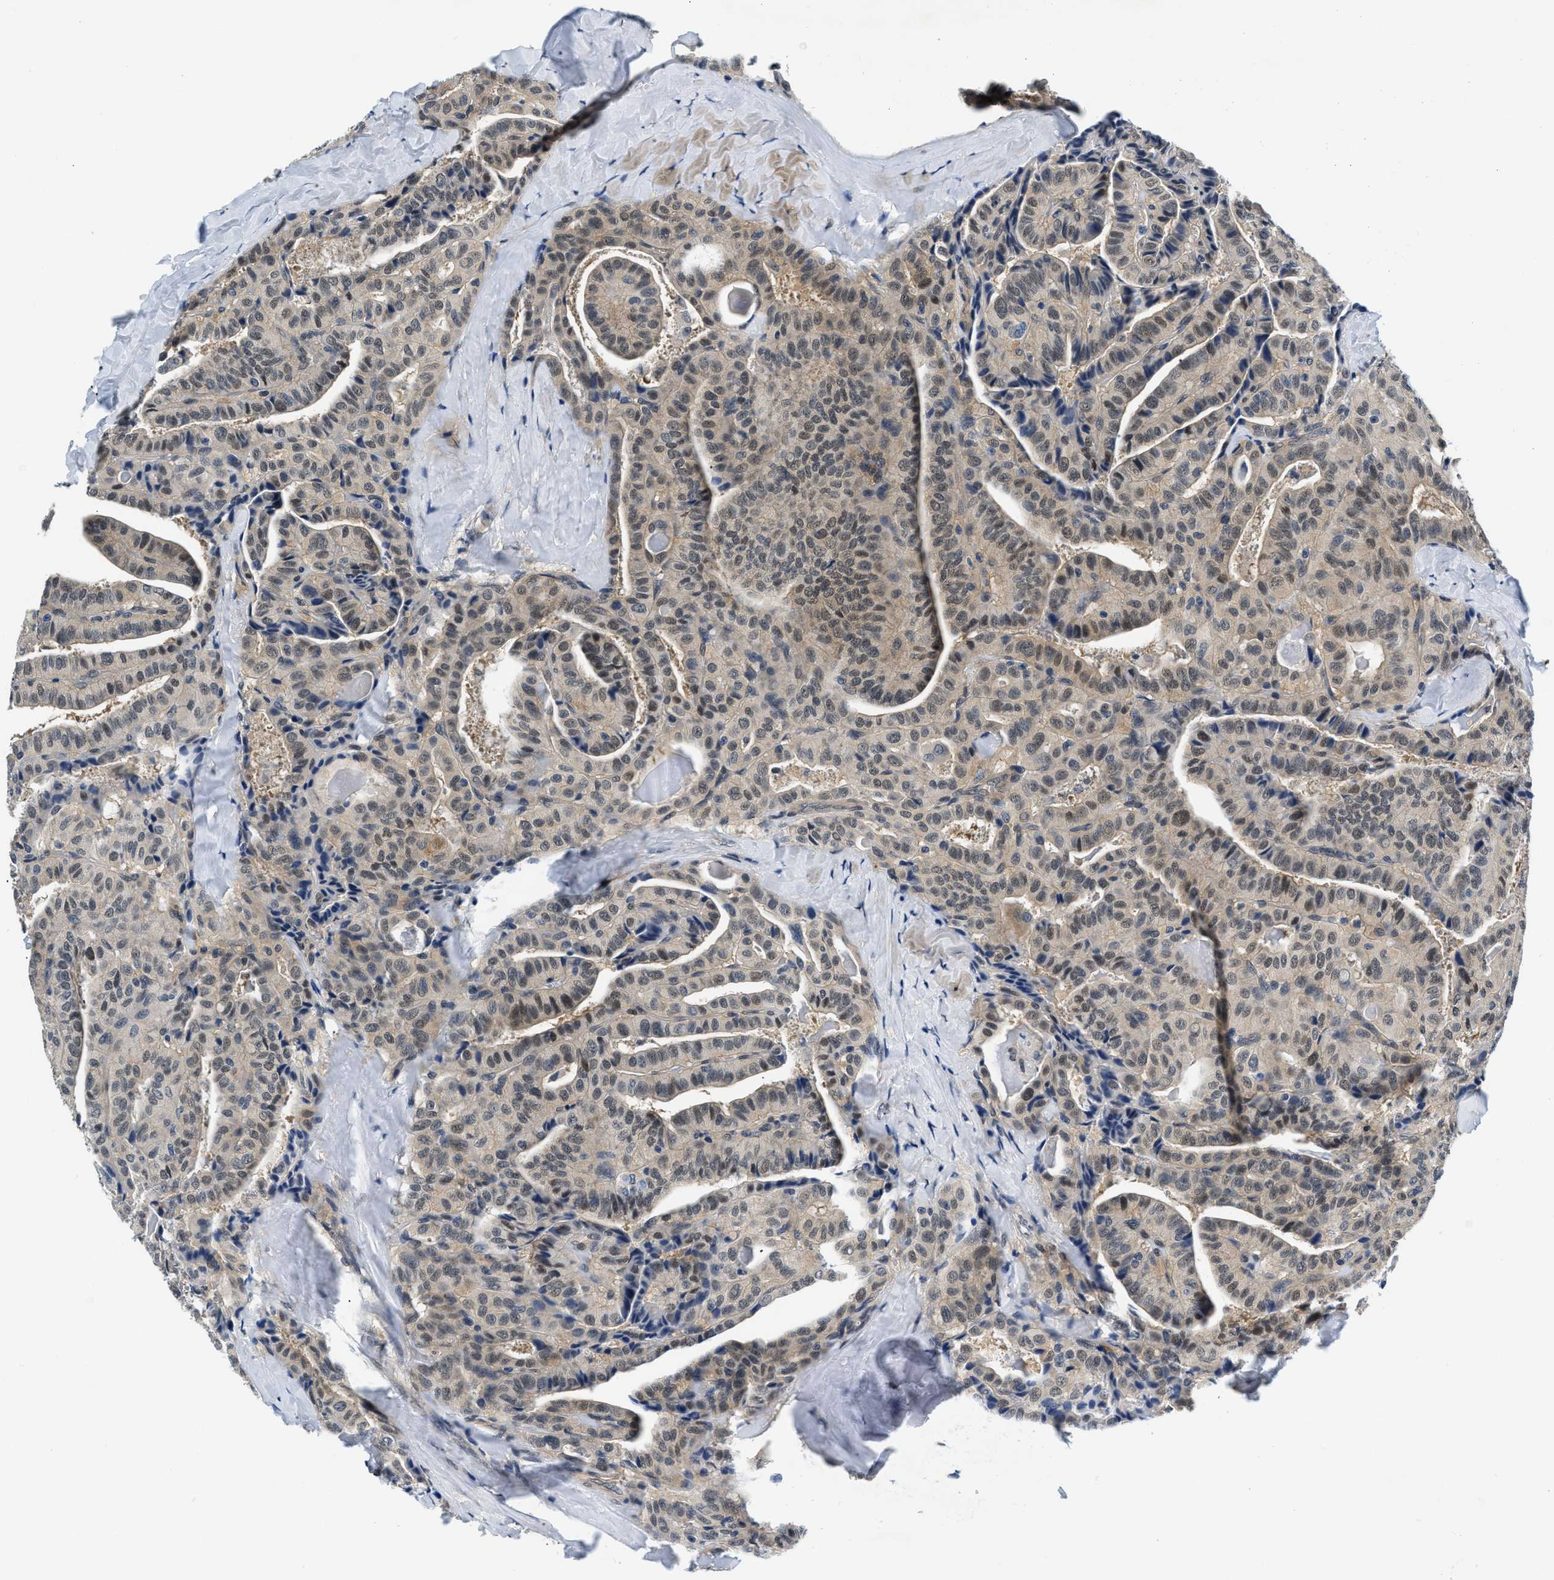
{"staining": {"intensity": "weak", "quantity": ">75%", "location": "cytoplasmic/membranous,nuclear"}, "tissue": "thyroid cancer", "cell_type": "Tumor cells", "image_type": "cancer", "snomed": [{"axis": "morphology", "description": "Papillary adenocarcinoma, NOS"}, {"axis": "topography", "description": "Thyroid gland"}], "caption": "Protein staining of papillary adenocarcinoma (thyroid) tissue shows weak cytoplasmic/membranous and nuclear staining in about >75% of tumor cells.", "gene": "SMAD4", "patient": {"sex": "male", "age": 77}}